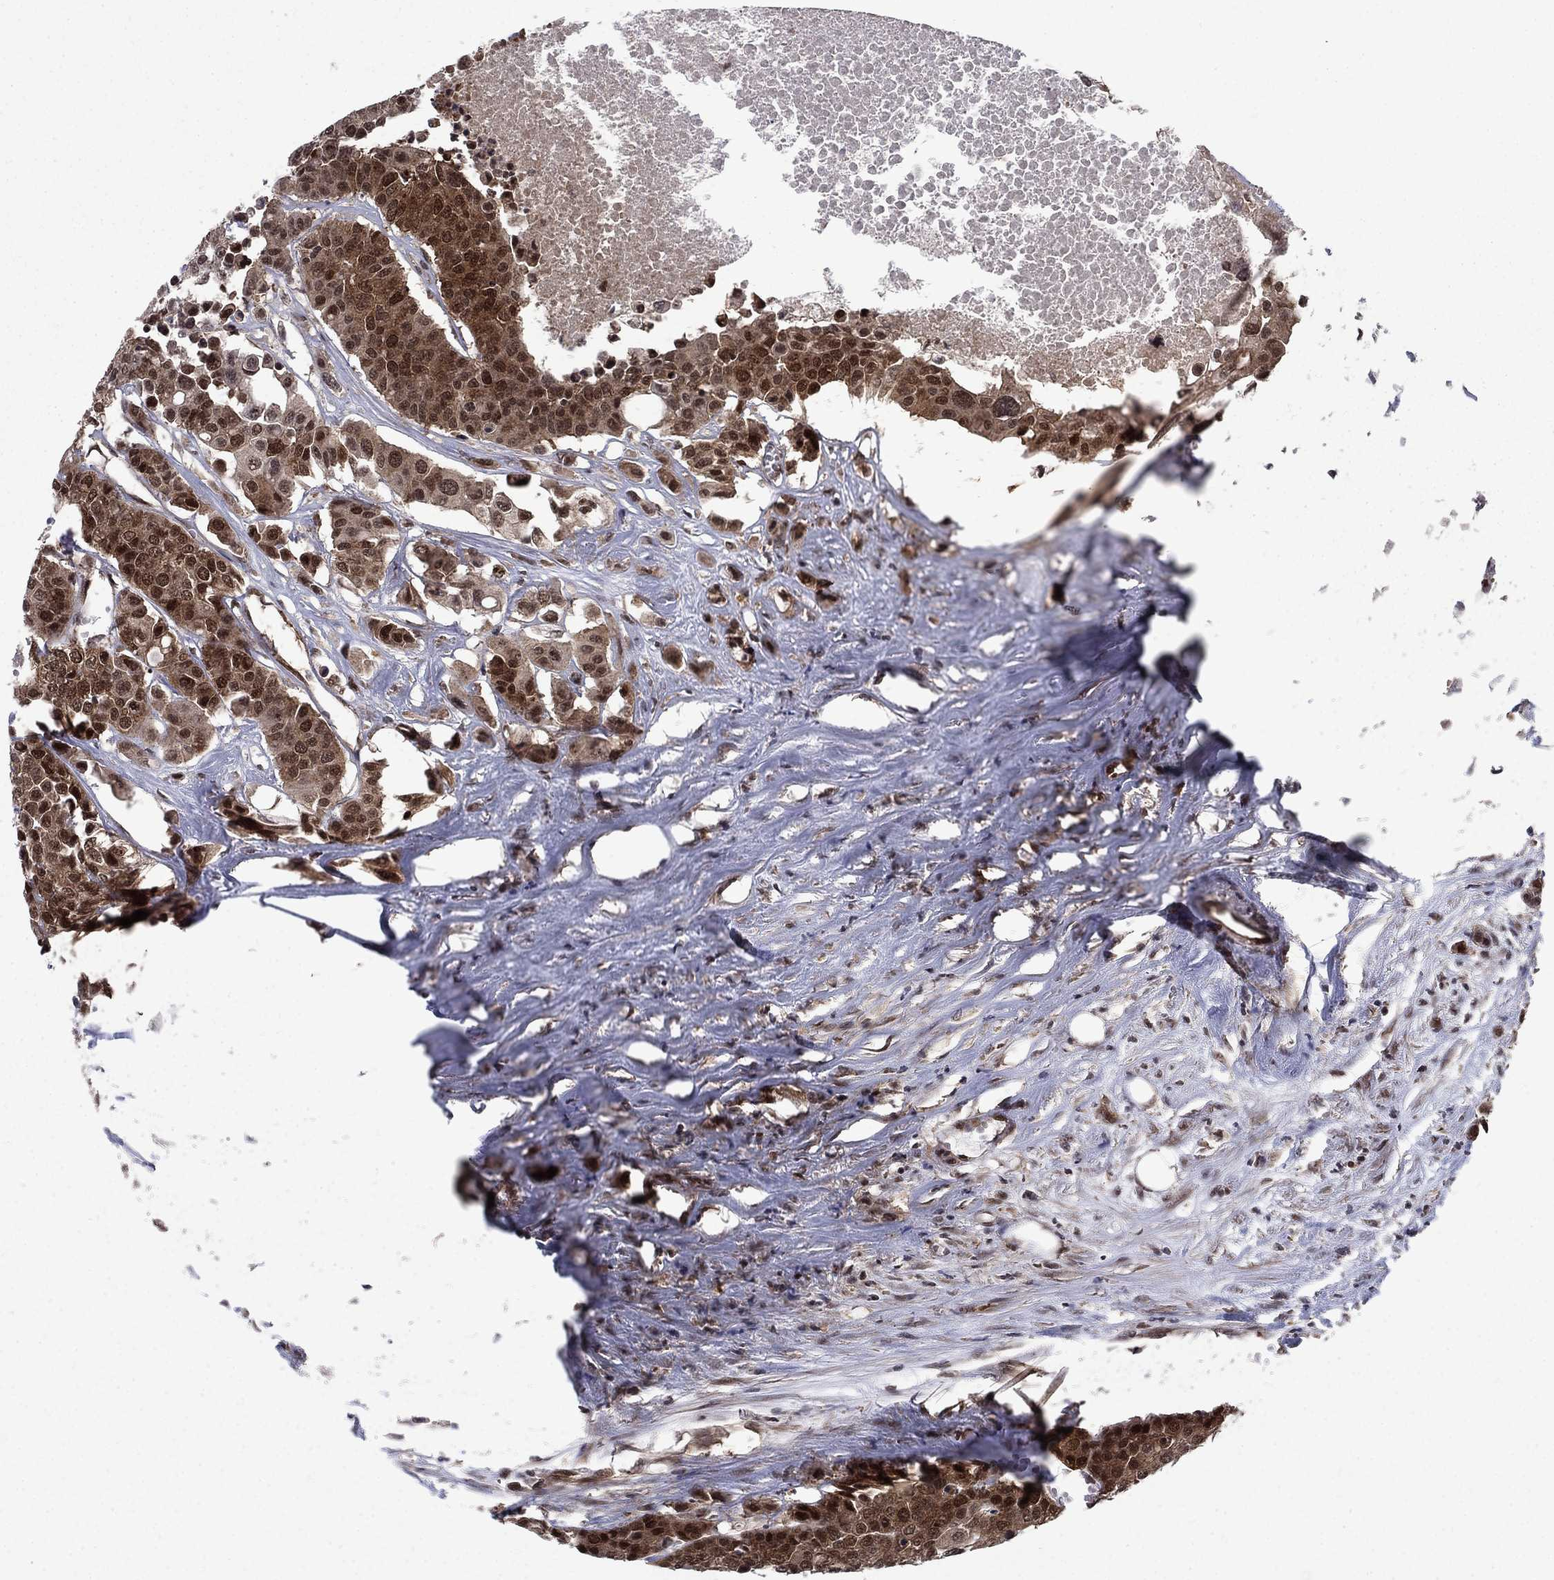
{"staining": {"intensity": "strong", "quantity": "25%-75%", "location": "cytoplasmic/membranous,nuclear"}, "tissue": "carcinoid", "cell_type": "Tumor cells", "image_type": "cancer", "snomed": [{"axis": "morphology", "description": "Carcinoid, malignant, NOS"}, {"axis": "topography", "description": "Colon"}], "caption": "A high-resolution micrograph shows IHC staining of malignant carcinoid, which reveals strong cytoplasmic/membranous and nuclear expression in approximately 25%-75% of tumor cells. The staining was performed using DAB (3,3'-diaminobenzidine), with brown indicating positive protein expression. Nuclei are stained blue with hematoxylin.", "gene": "DNAJA1", "patient": {"sex": "male", "age": 81}}